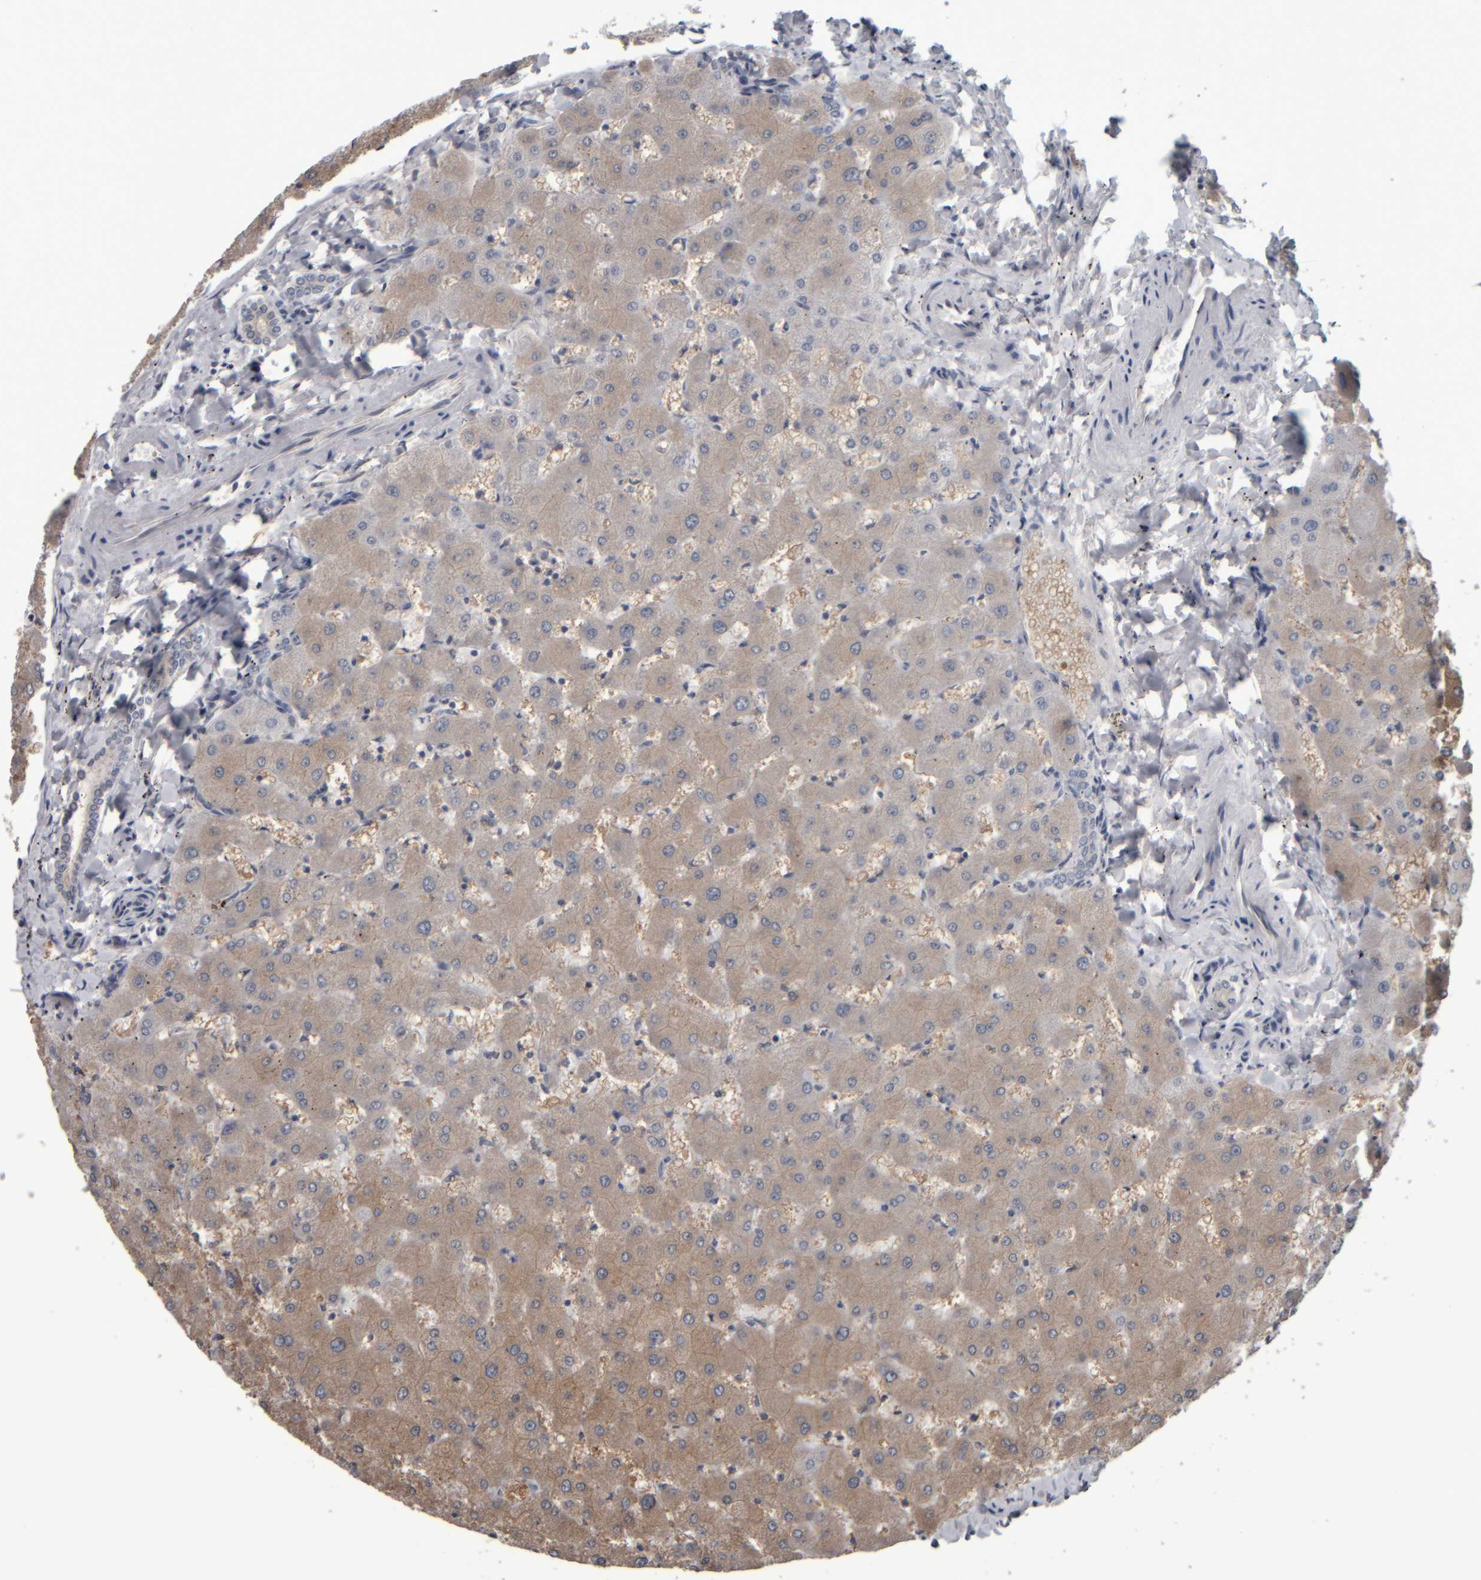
{"staining": {"intensity": "negative", "quantity": "none", "location": "none"}, "tissue": "liver", "cell_type": "Cholangiocytes", "image_type": "normal", "snomed": [{"axis": "morphology", "description": "Normal tissue, NOS"}, {"axis": "topography", "description": "Liver"}], "caption": "High power microscopy histopathology image of an immunohistochemistry (IHC) histopathology image of unremarkable liver, revealing no significant staining in cholangiocytes. Nuclei are stained in blue.", "gene": "COL14A1", "patient": {"sex": "female", "age": 63}}